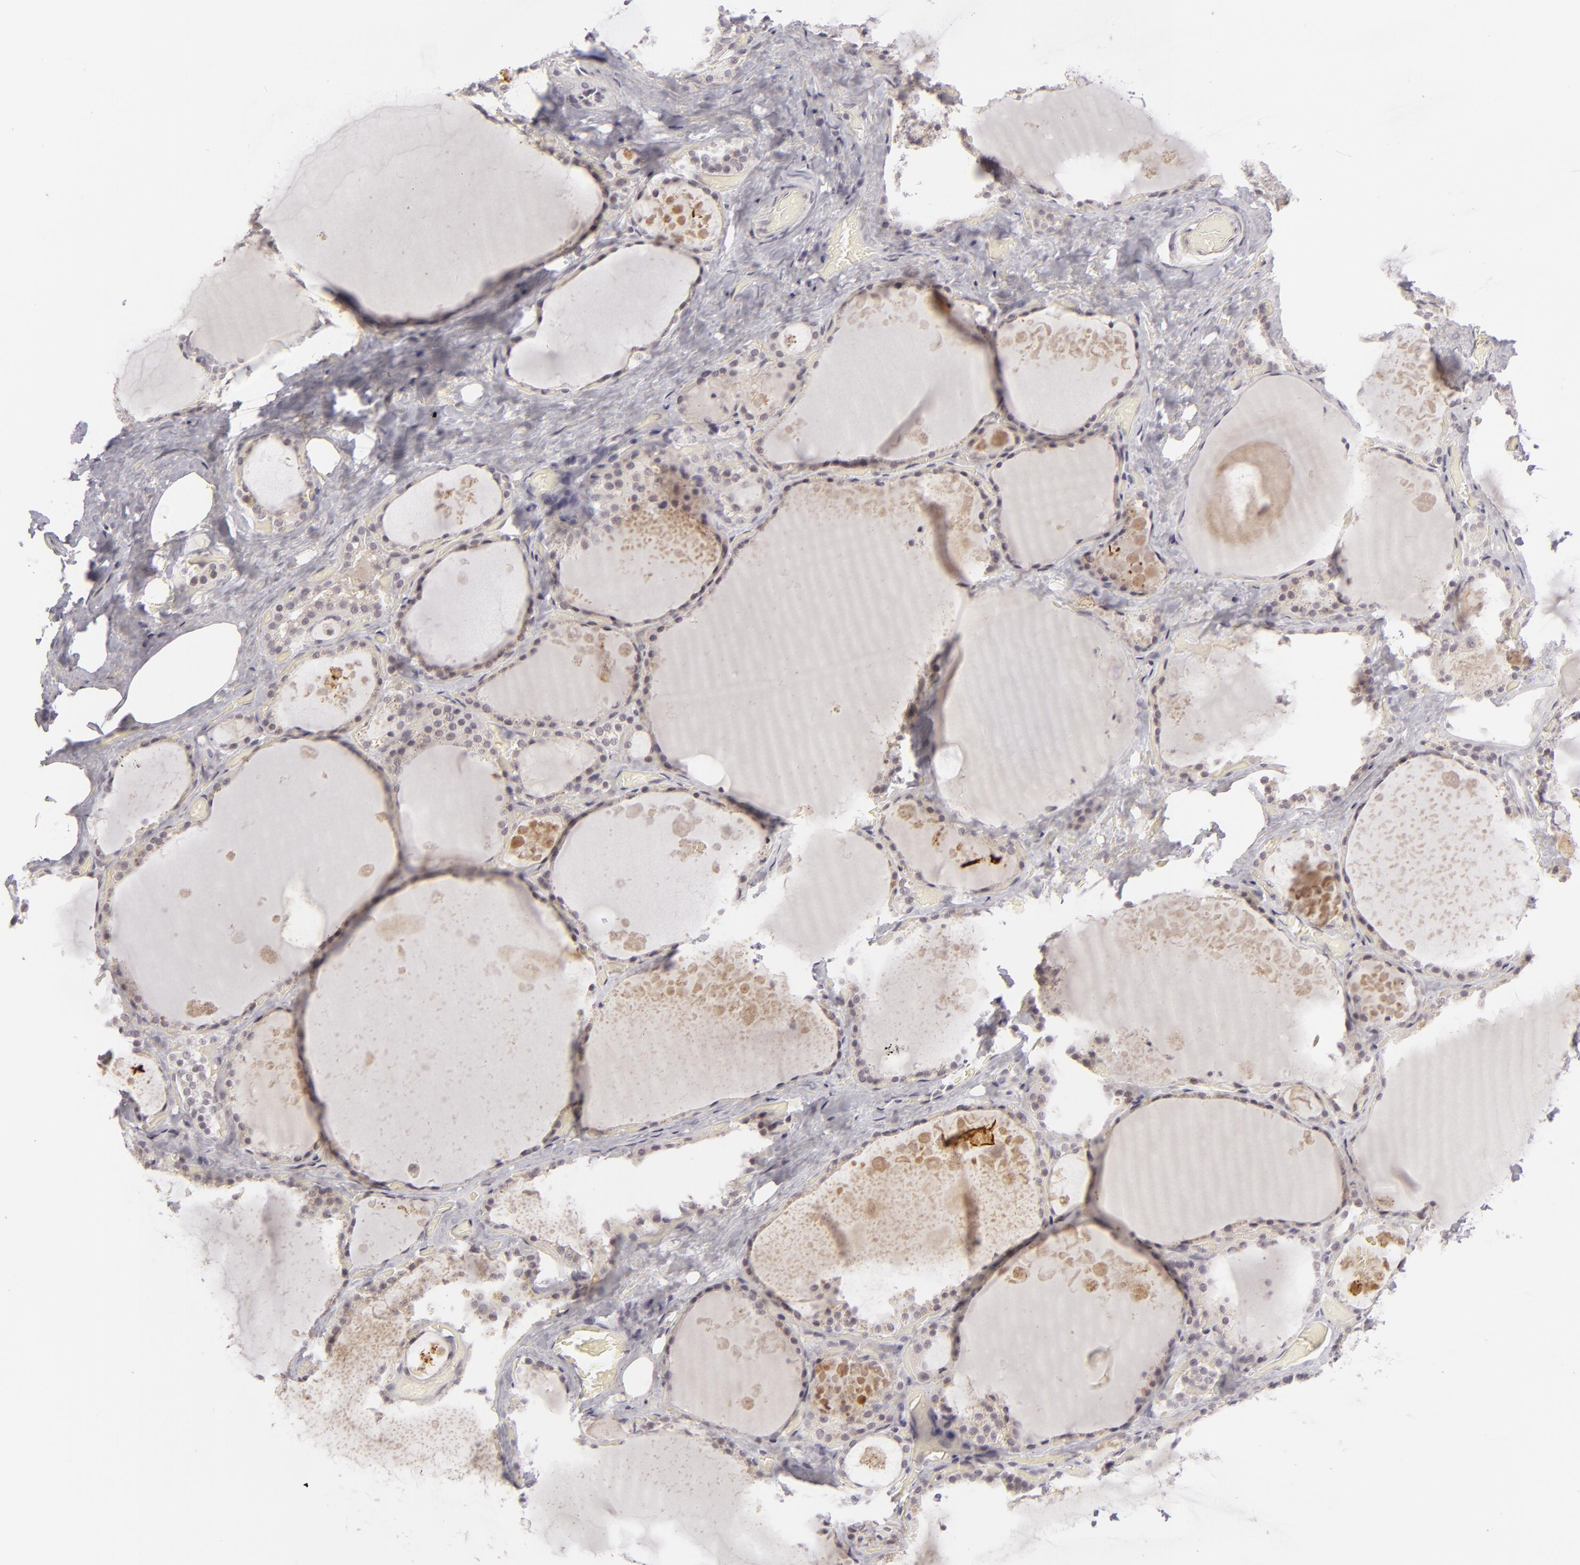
{"staining": {"intensity": "negative", "quantity": "none", "location": "none"}, "tissue": "thyroid gland", "cell_type": "Glandular cells", "image_type": "normal", "snomed": [{"axis": "morphology", "description": "Normal tissue, NOS"}, {"axis": "topography", "description": "Thyroid gland"}], "caption": "Unremarkable thyroid gland was stained to show a protein in brown. There is no significant expression in glandular cells.", "gene": "DLG3", "patient": {"sex": "male", "age": 61}}